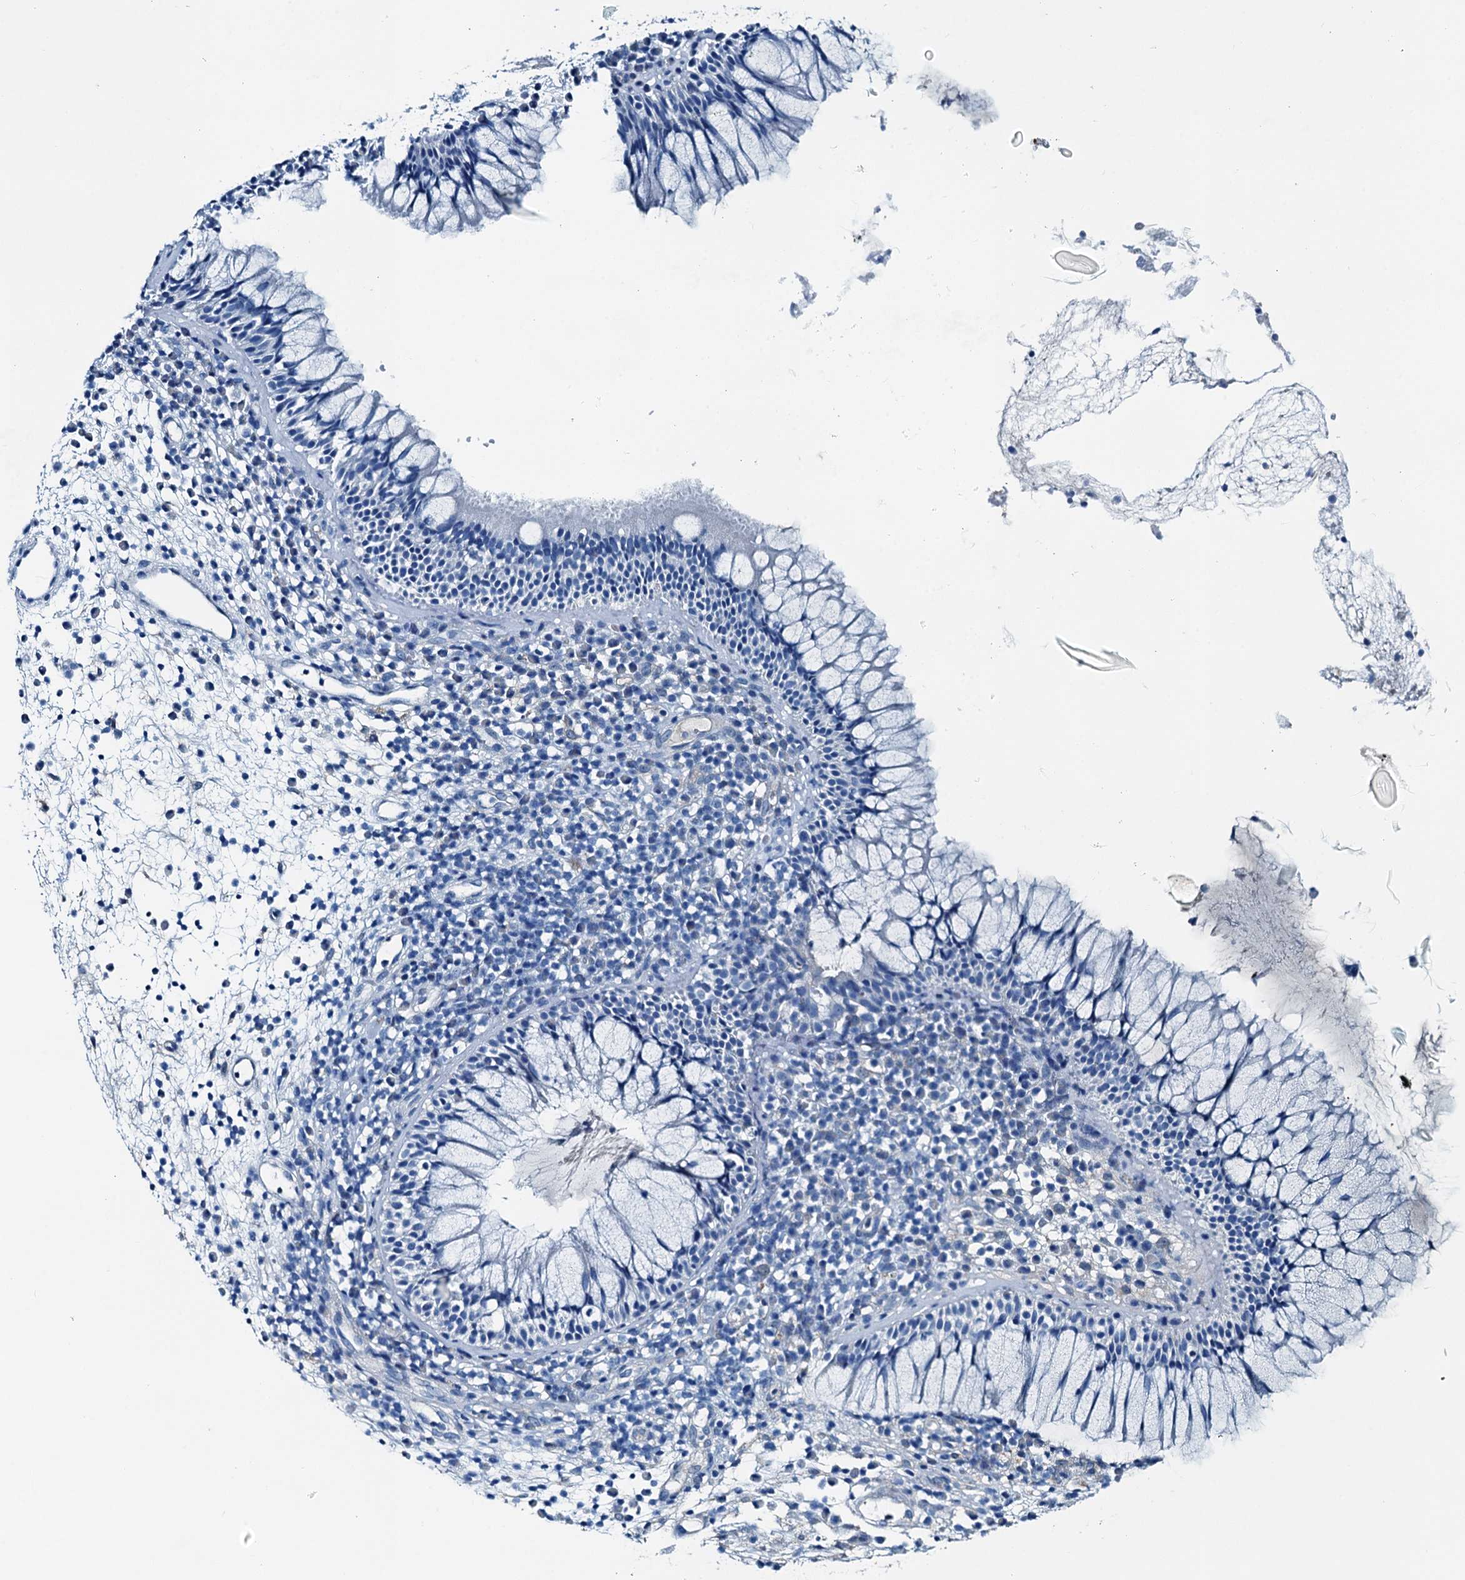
{"staining": {"intensity": "negative", "quantity": "none", "location": "none"}, "tissue": "nasopharynx", "cell_type": "Respiratory epithelial cells", "image_type": "normal", "snomed": [{"axis": "morphology", "description": "Normal tissue, NOS"}, {"axis": "morphology", "description": "Inflammation, NOS"}, {"axis": "topography", "description": "Nasopharynx"}], "caption": "This is a micrograph of immunohistochemistry staining of benign nasopharynx, which shows no positivity in respiratory epithelial cells. (Stains: DAB (3,3'-diaminobenzidine) immunohistochemistry (IHC) with hematoxylin counter stain, Microscopy: brightfield microscopy at high magnification).", "gene": "RAB3IL1", "patient": {"sex": "male", "age": 70}}